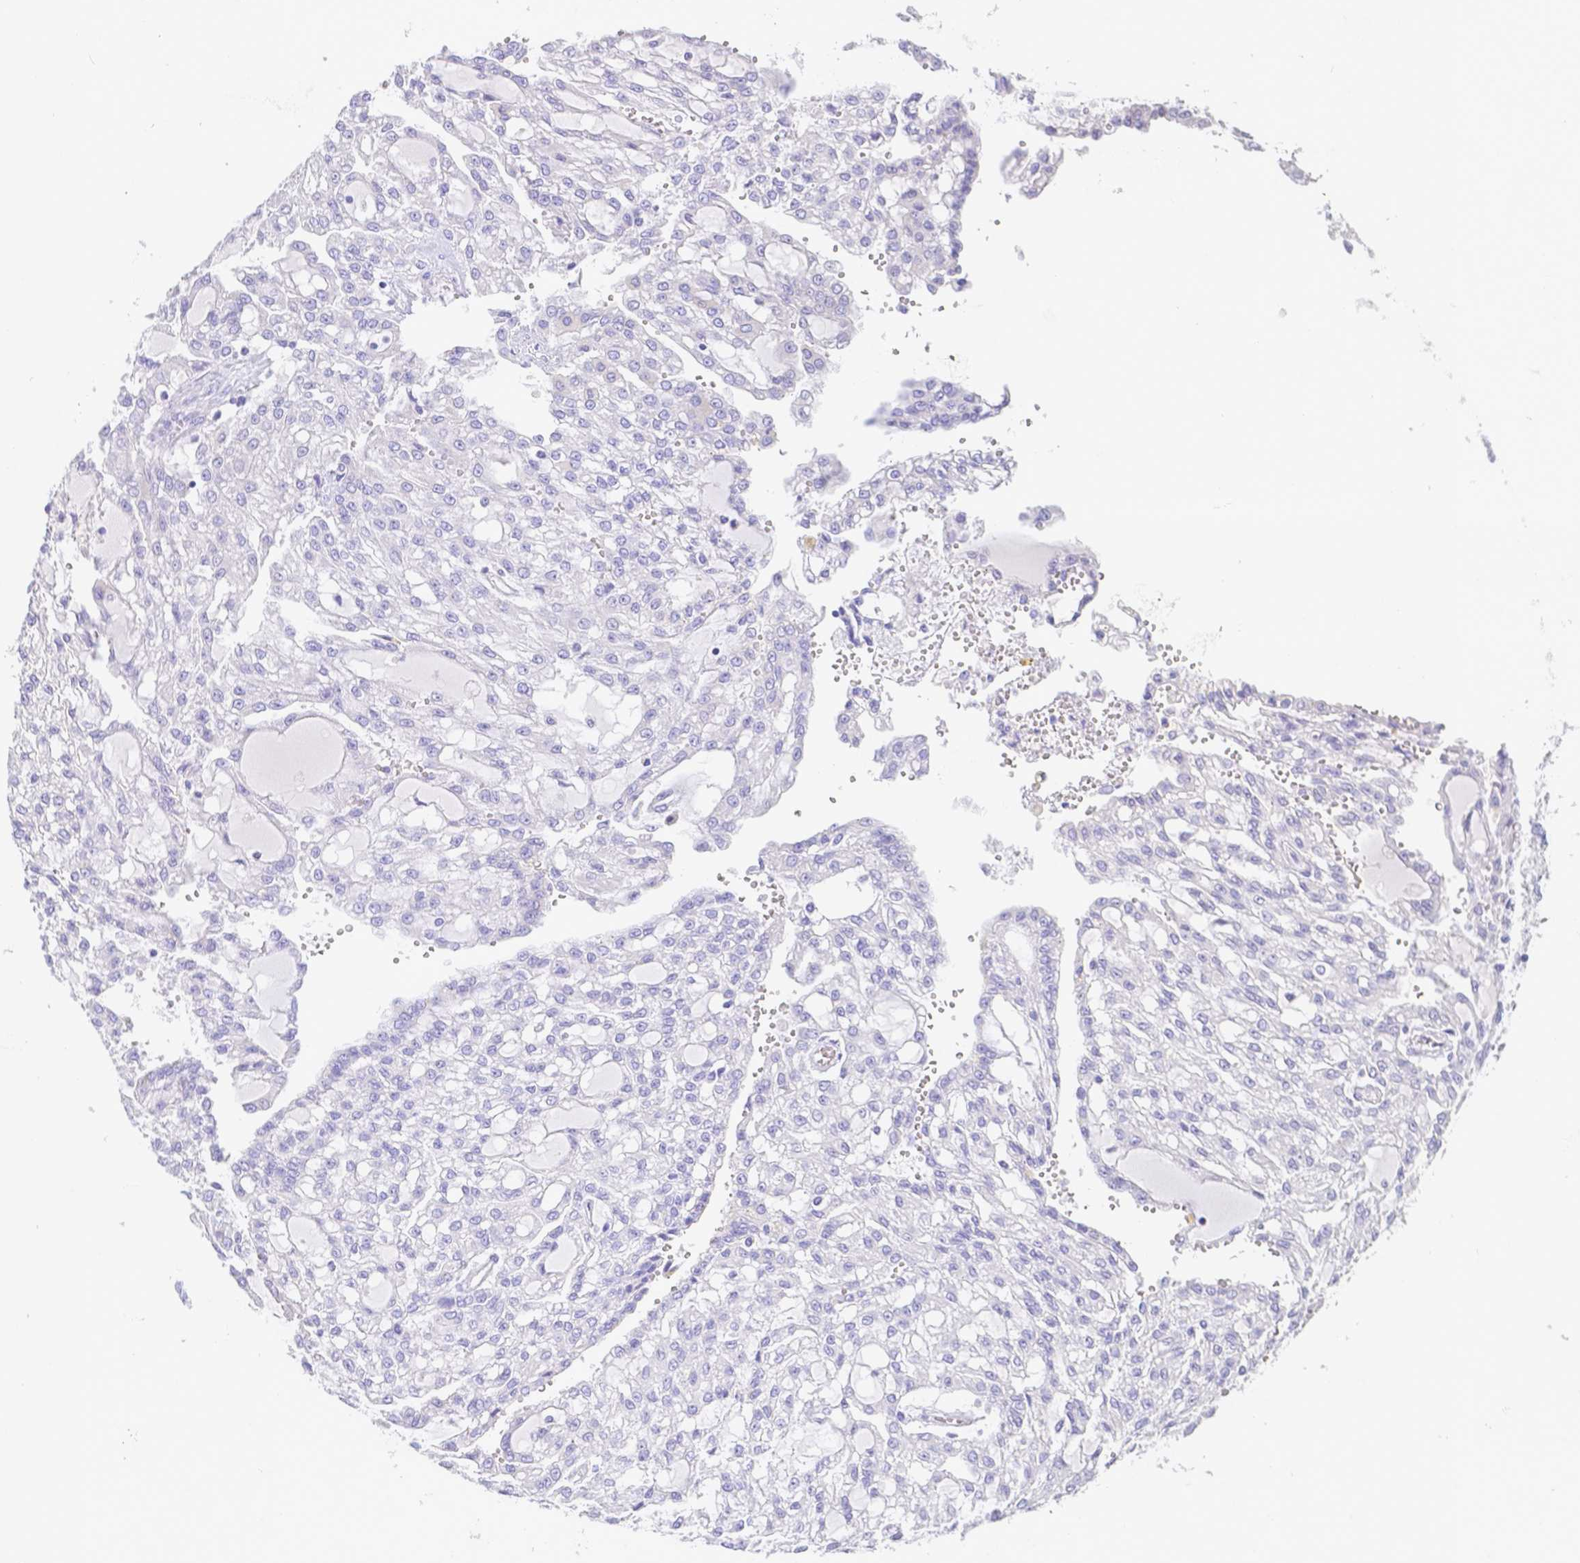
{"staining": {"intensity": "negative", "quantity": "none", "location": "none"}, "tissue": "renal cancer", "cell_type": "Tumor cells", "image_type": "cancer", "snomed": [{"axis": "morphology", "description": "Adenocarcinoma, NOS"}, {"axis": "topography", "description": "Kidney"}], "caption": "Tumor cells show no significant staining in renal cancer (adenocarcinoma).", "gene": "ZG16B", "patient": {"sex": "male", "age": 63}}